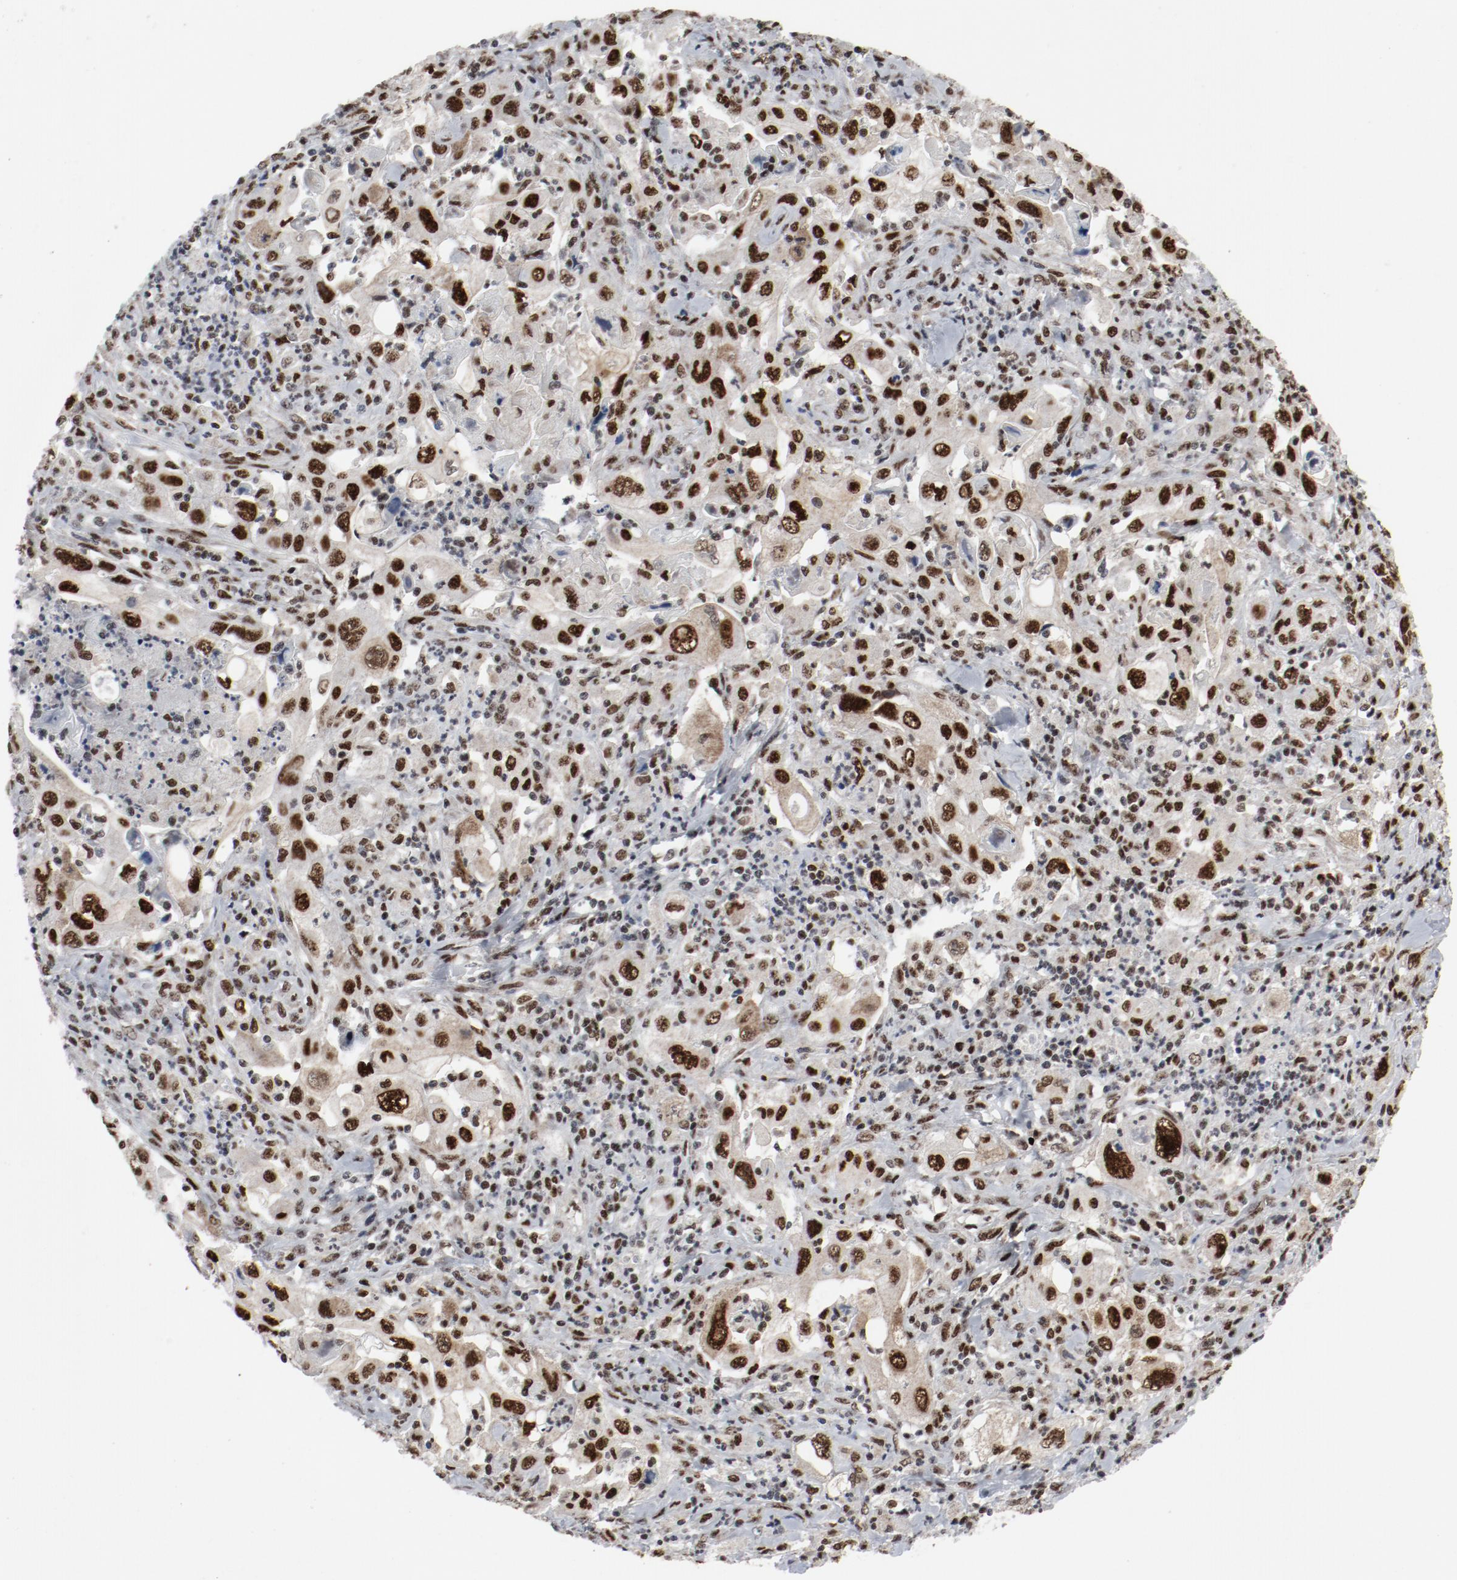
{"staining": {"intensity": "strong", "quantity": ">75%", "location": "nuclear"}, "tissue": "pancreatic cancer", "cell_type": "Tumor cells", "image_type": "cancer", "snomed": [{"axis": "morphology", "description": "Adenocarcinoma, NOS"}, {"axis": "topography", "description": "Pancreas"}], "caption": "Protein expression analysis of human pancreatic cancer (adenocarcinoma) reveals strong nuclear staining in approximately >75% of tumor cells.", "gene": "JMJD6", "patient": {"sex": "male", "age": 70}}